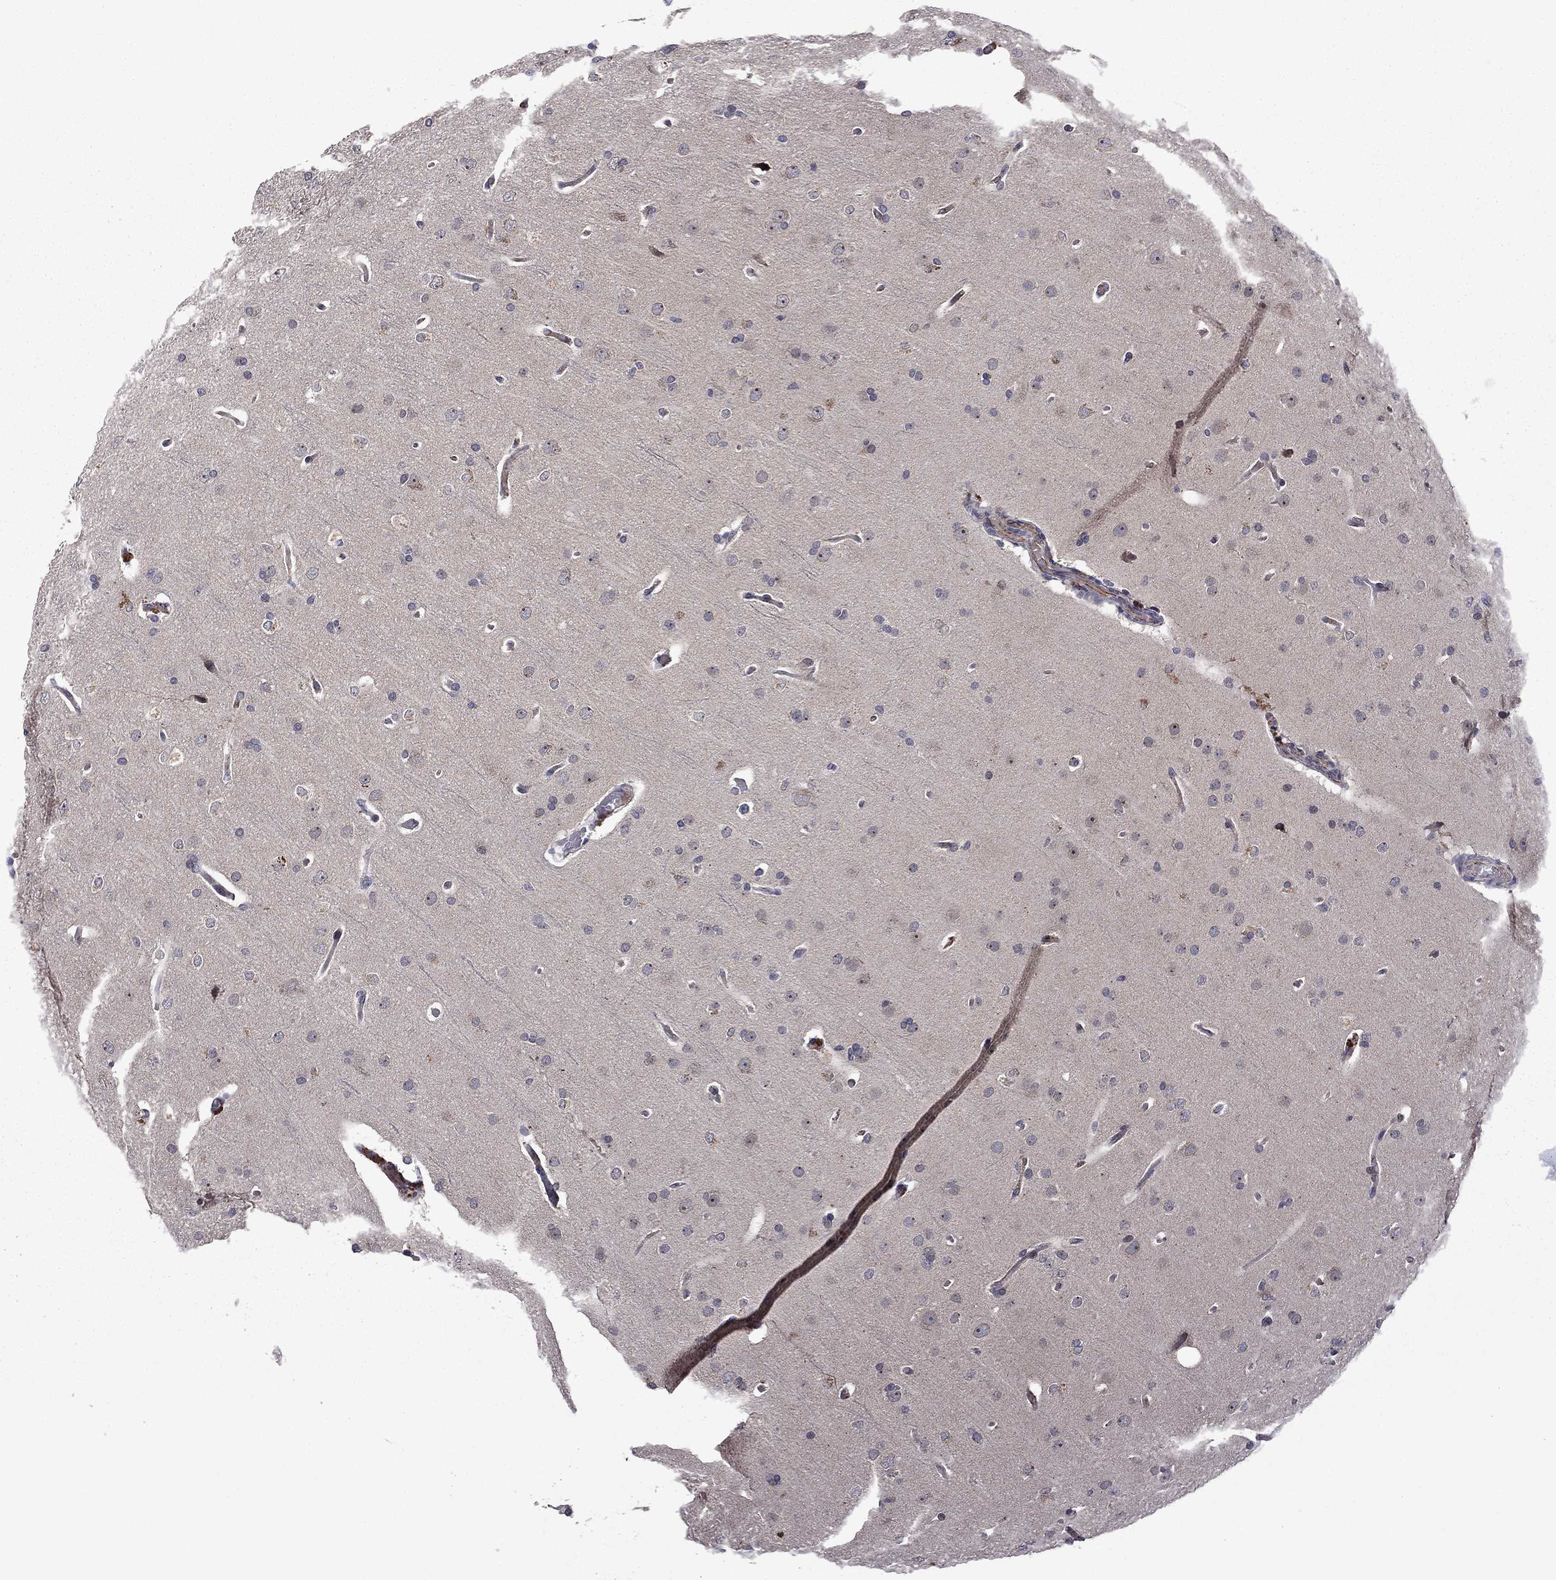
{"staining": {"intensity": "negative", "quantity": "none", "location": "none"}, "tissue": "glioma", "cell_type": "Tumor cells", "image_type": "cancer", "snomed": [{"axis": "morphology", "description": "Glioma, malignant, Low grade"}, {"axis": "topography", "description": "Brain"}], "caption": "Immunohistochemistry micrograph of malignant glioma (low-grade) stained for a protein (brown), which shows no positivity in tumor cells.", "gene": "SLITRK1", "patient": {"sex": "male", "age": 41}}